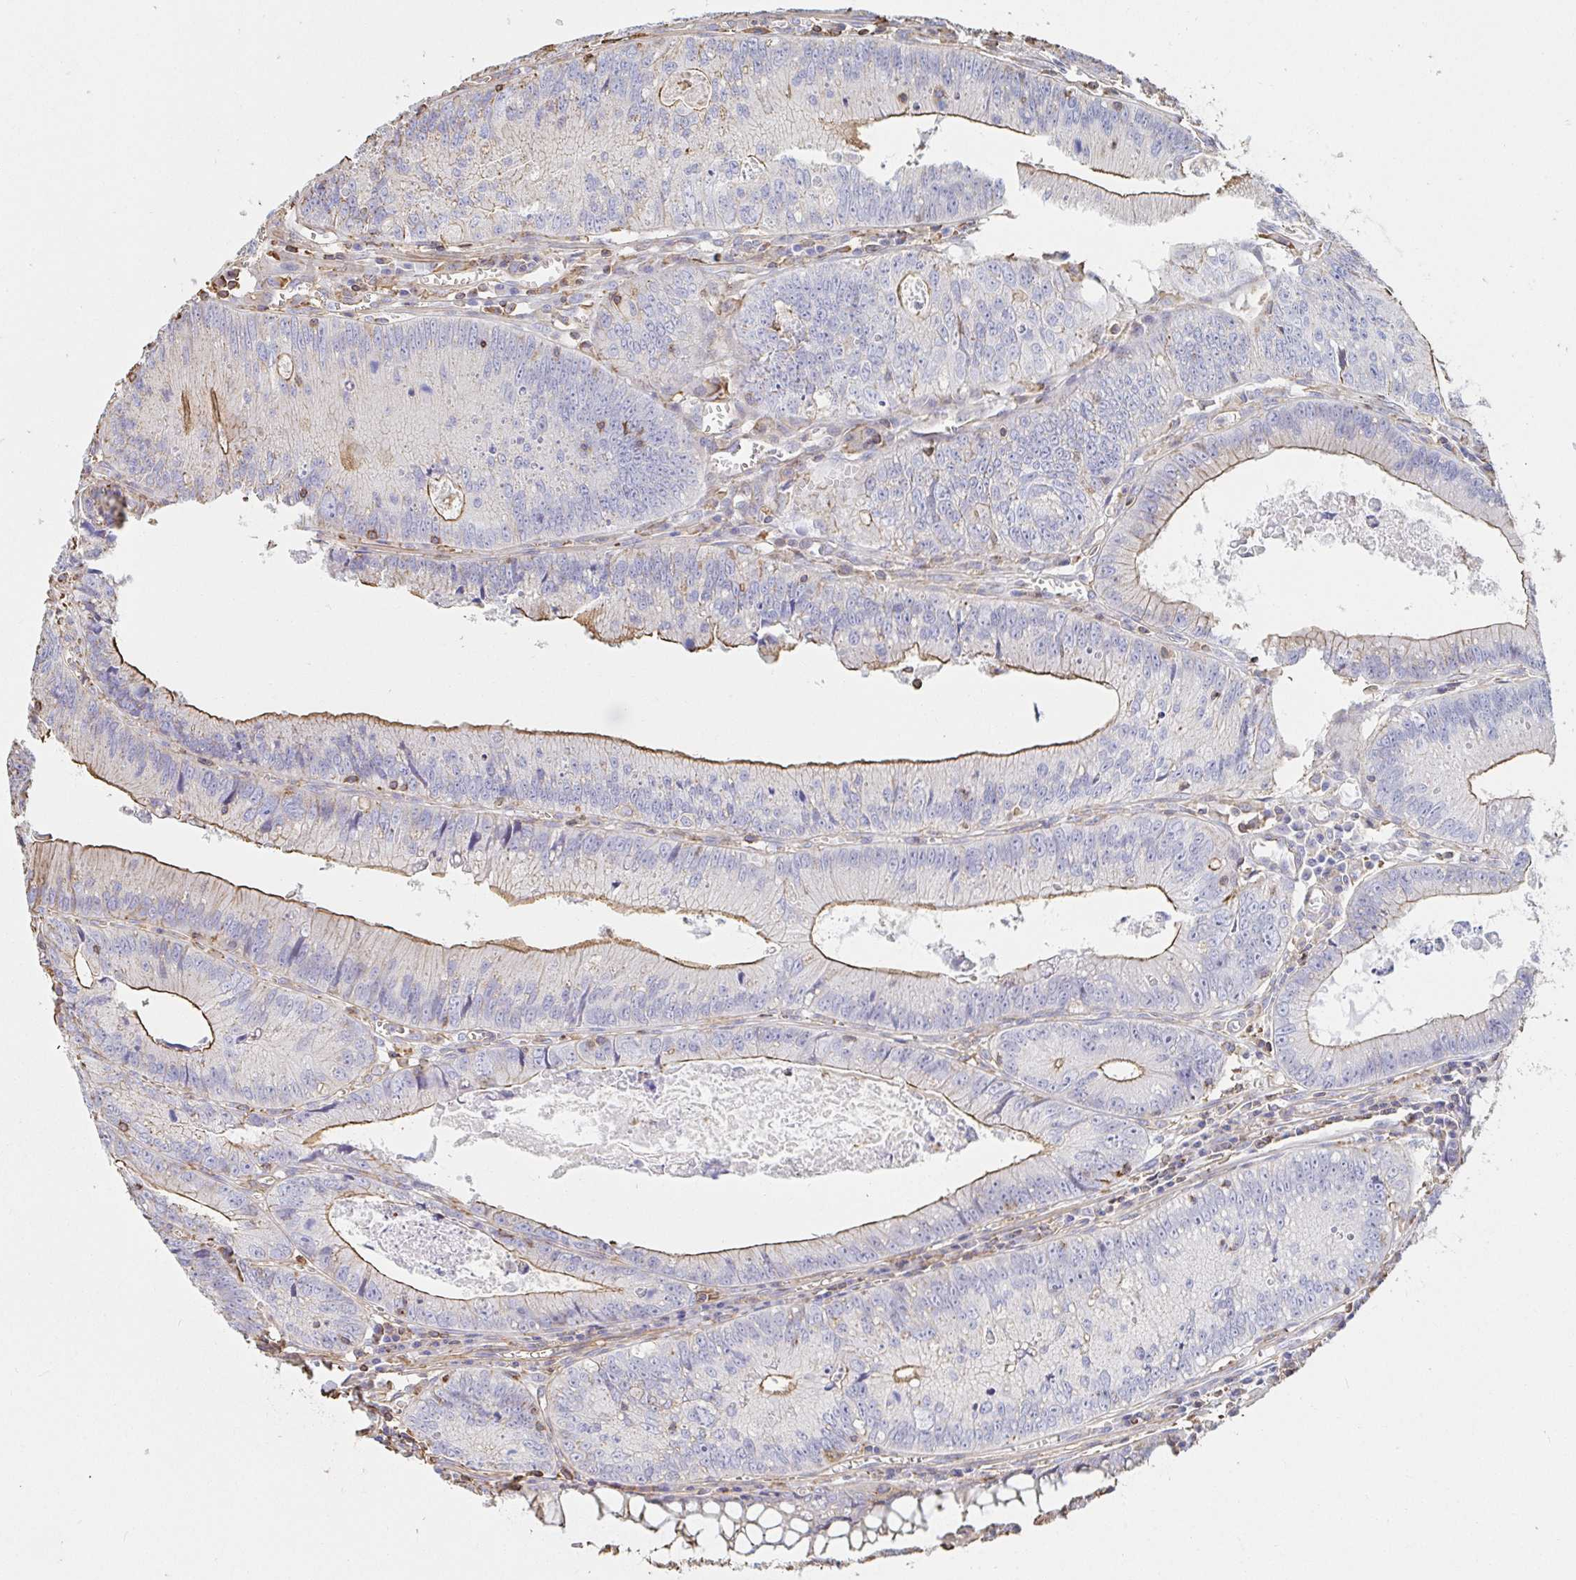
{"staining": {"intensity": "moderate", "quantity": "25%-75%", "location": "cytoplasmic/membranous"}, "tissue": "colorectal cancer", "cell_type": "Tumor cells", "image_type": "cancer", "snomed": [{"axis": "morphology", "description": "Adenocarcinoma, NOS"}, {"axis": "topography", "description": "Rectum"}], "caption": "Tumor cells show moderate cytoplasmic/membranous staining in approximately 25%-75% of cells in colorectal cancer (adenocarcinoma).", "gene": "PTPN14", "patient": {"sex": "female", "age": 81}}